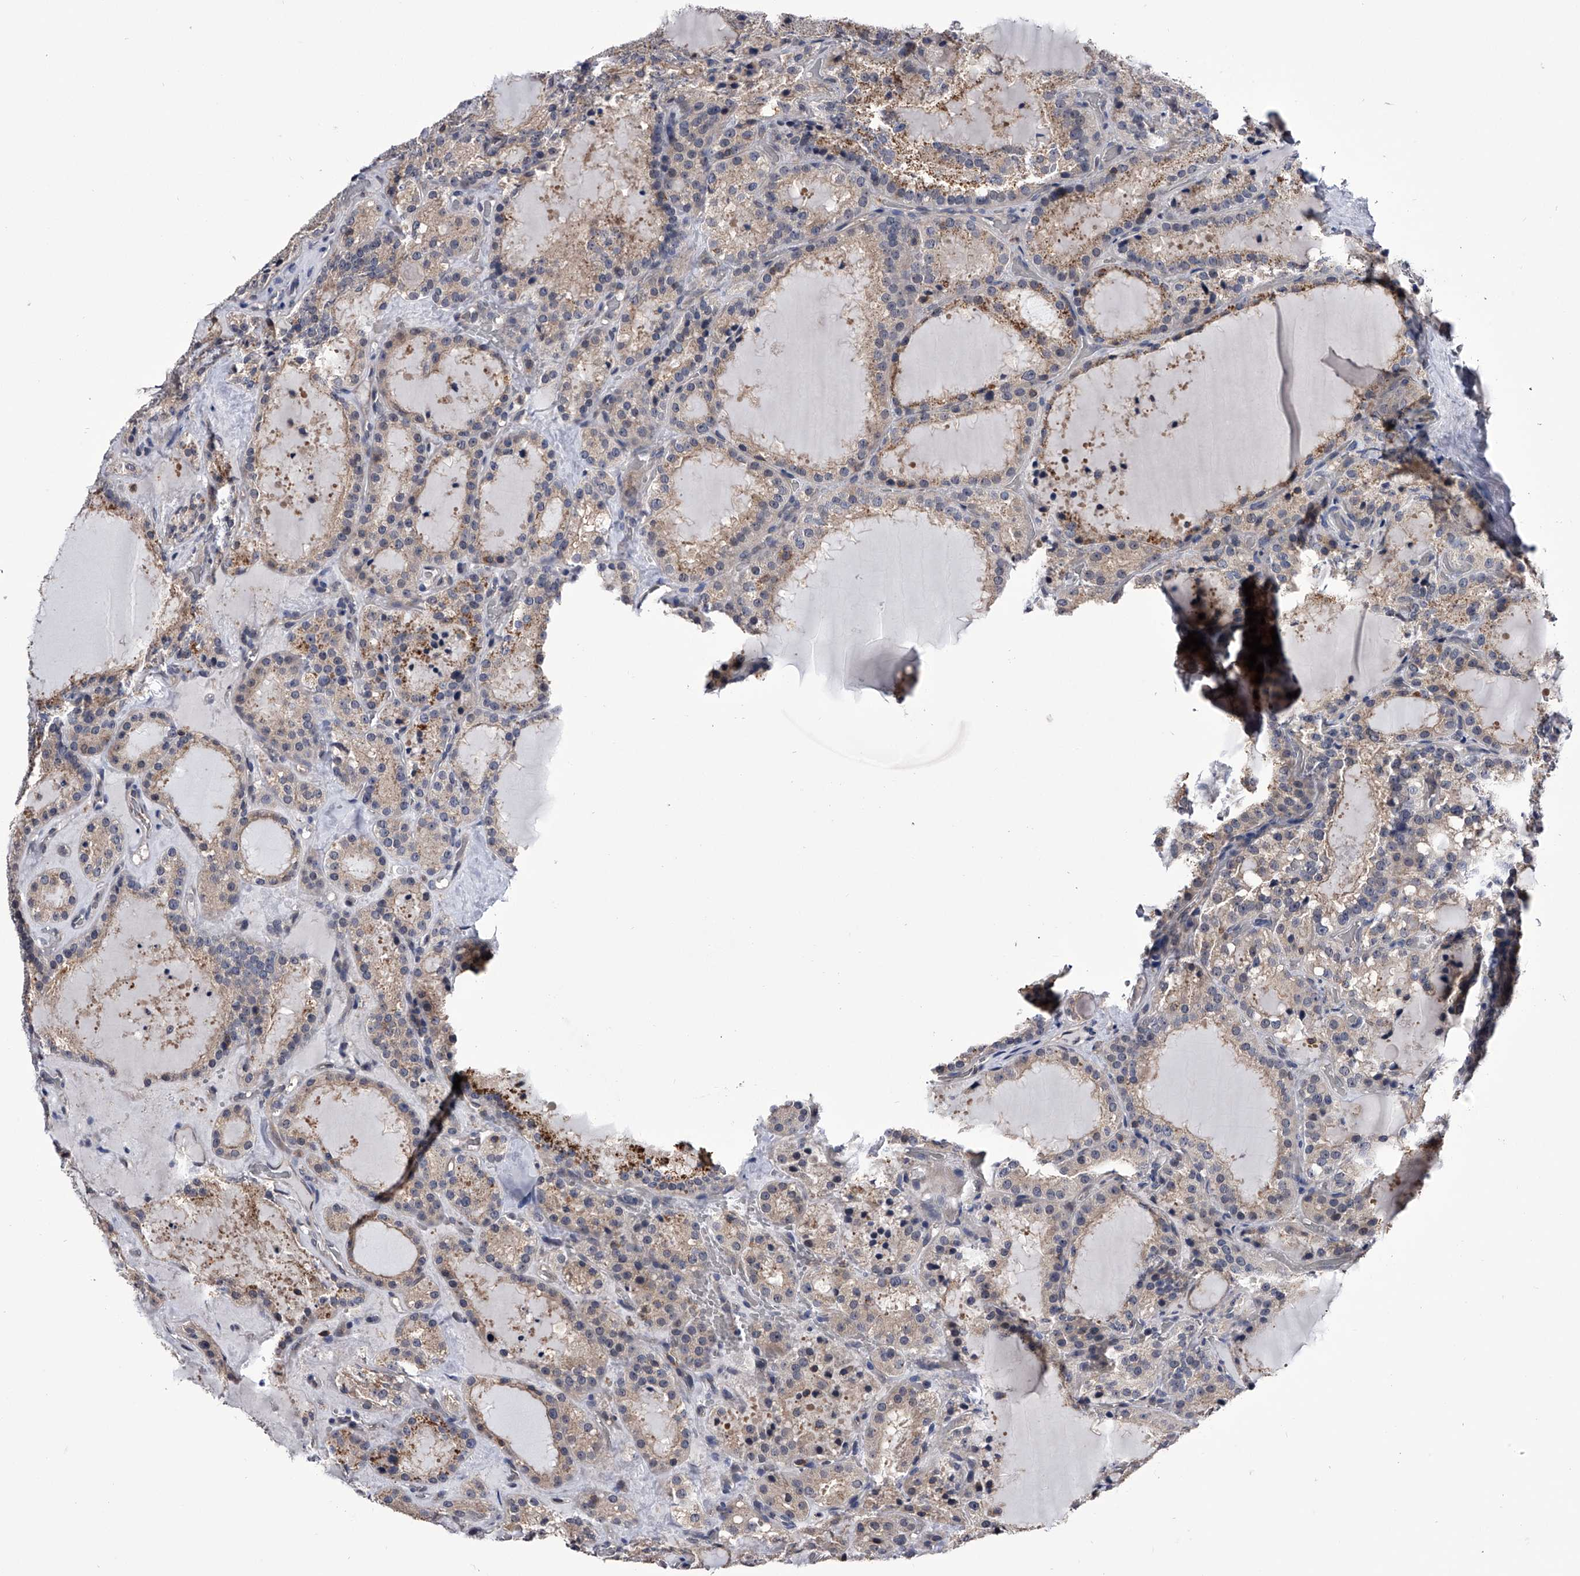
{"staining": {"intensity": "weak", "quantity": ">75%", "location": "cytoplasmic/membranous"}, "tissue": "thyroid cancer", "cell_type": "Tumor cells", "image_type": "cancer", "snomed": [{"axis": "morphology", "description": "Papillary adenocarcinoma, NOS"}, {"axis": "topography", "description": "Thyroid gland"}], "caption": "Human thyroid cancer stained with a protein marker displays weak staining in tumor cells.", "gene": "PAN3", "patient": {"sex": "male", "age": 77}}